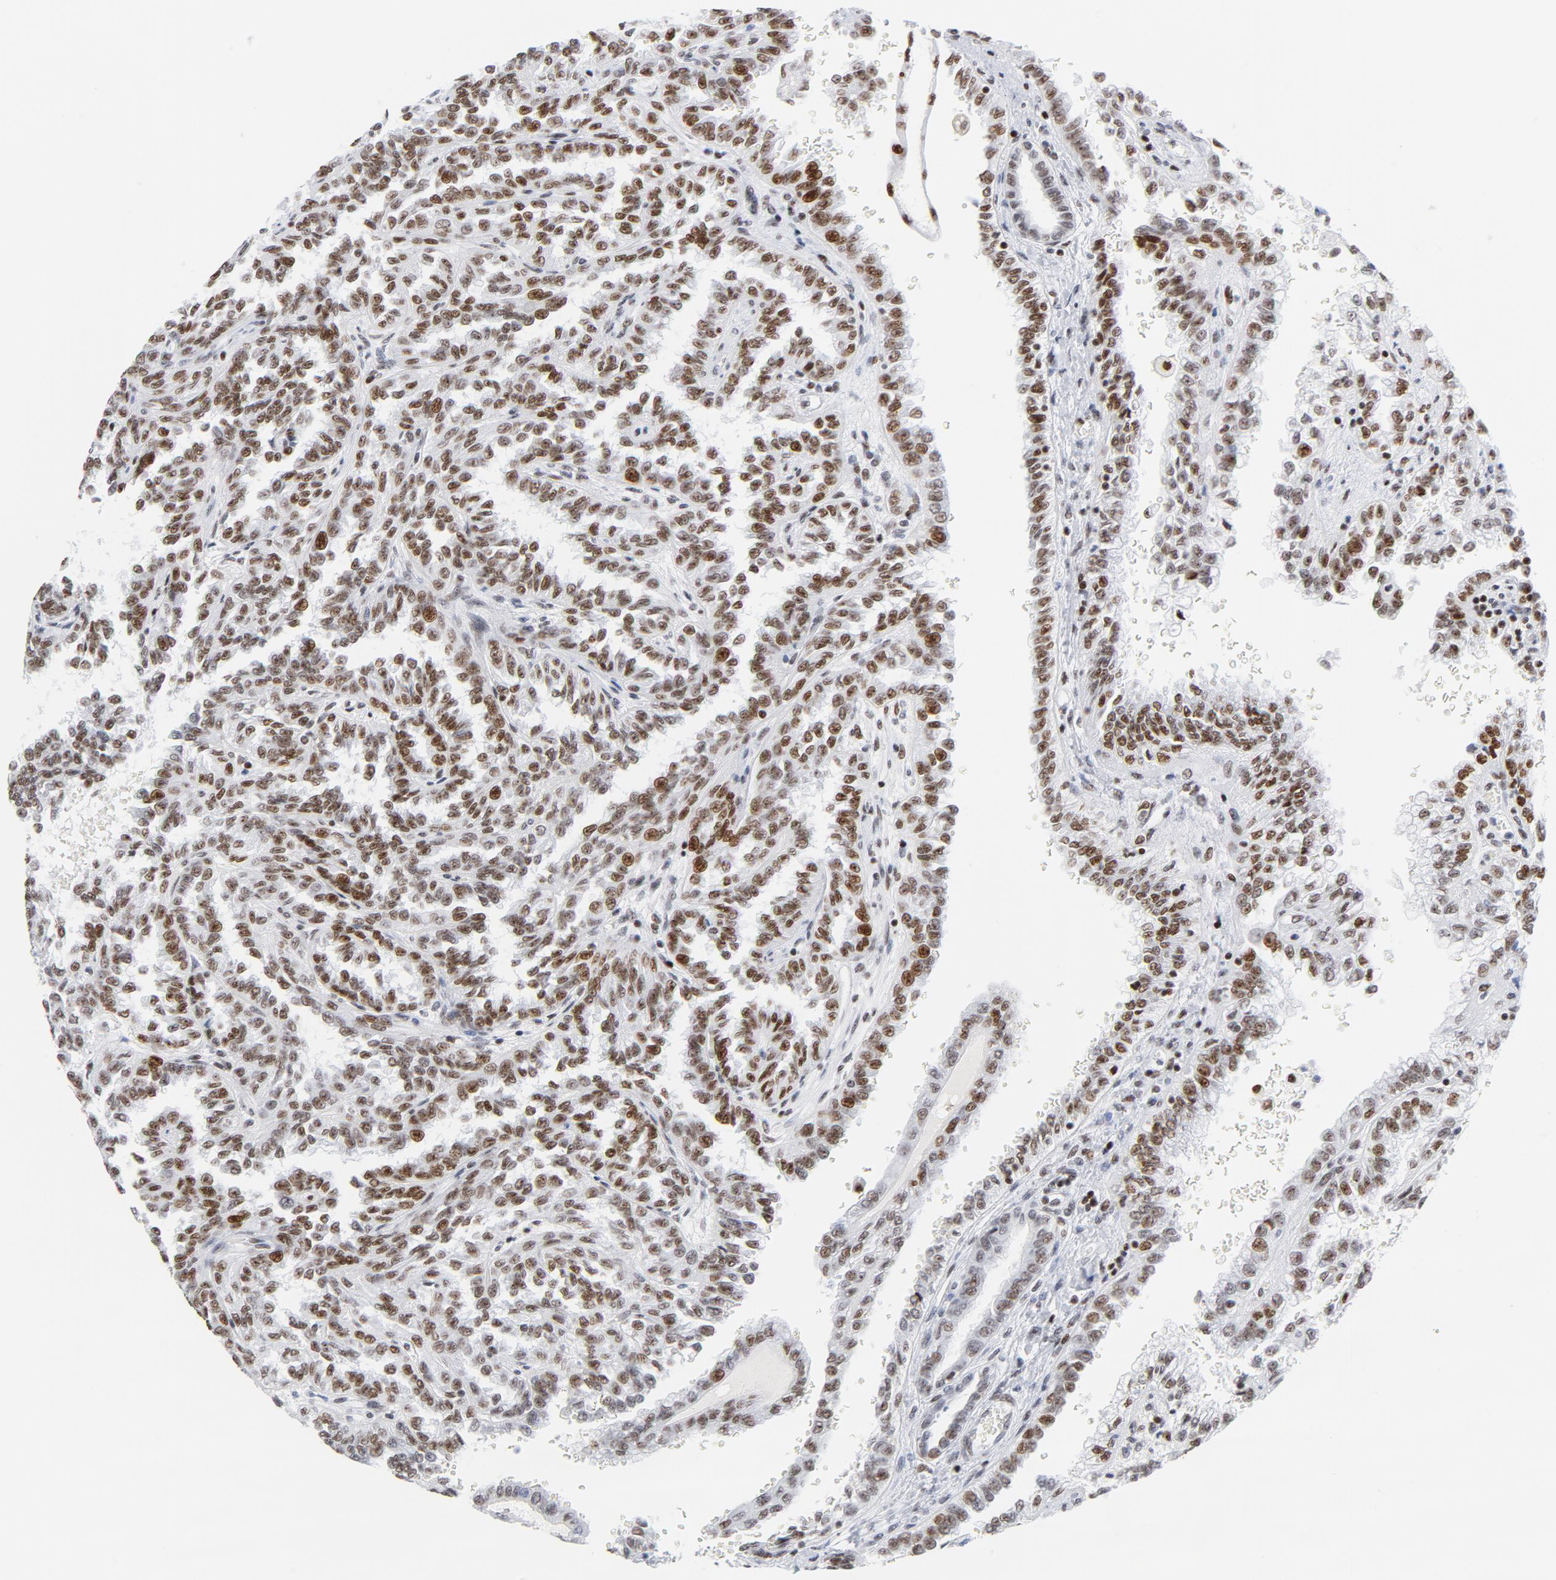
{"staining": {"intensity": "strong", "quantity": "25%-75%", "location": "nuclear"}, "tissue": "renal cancer", "cell_type": "Tumor cells", "image_type": "cancer", "snomed": [{"axis": "morphology", "description": "Inflammation, NOS"}, {"axis": "morphology", "description": "Adenocarcinoma, NOS"}, {"axis": "topography", "description": "Kidney"}], "caption": "Immunohistochemical staining of renal cancer reveals high levels of strong nuclear protein expression in about 25%-75% of tumor cells.", "gene": "XRCC5", "patient": {"sex": "male", "age": 68}}